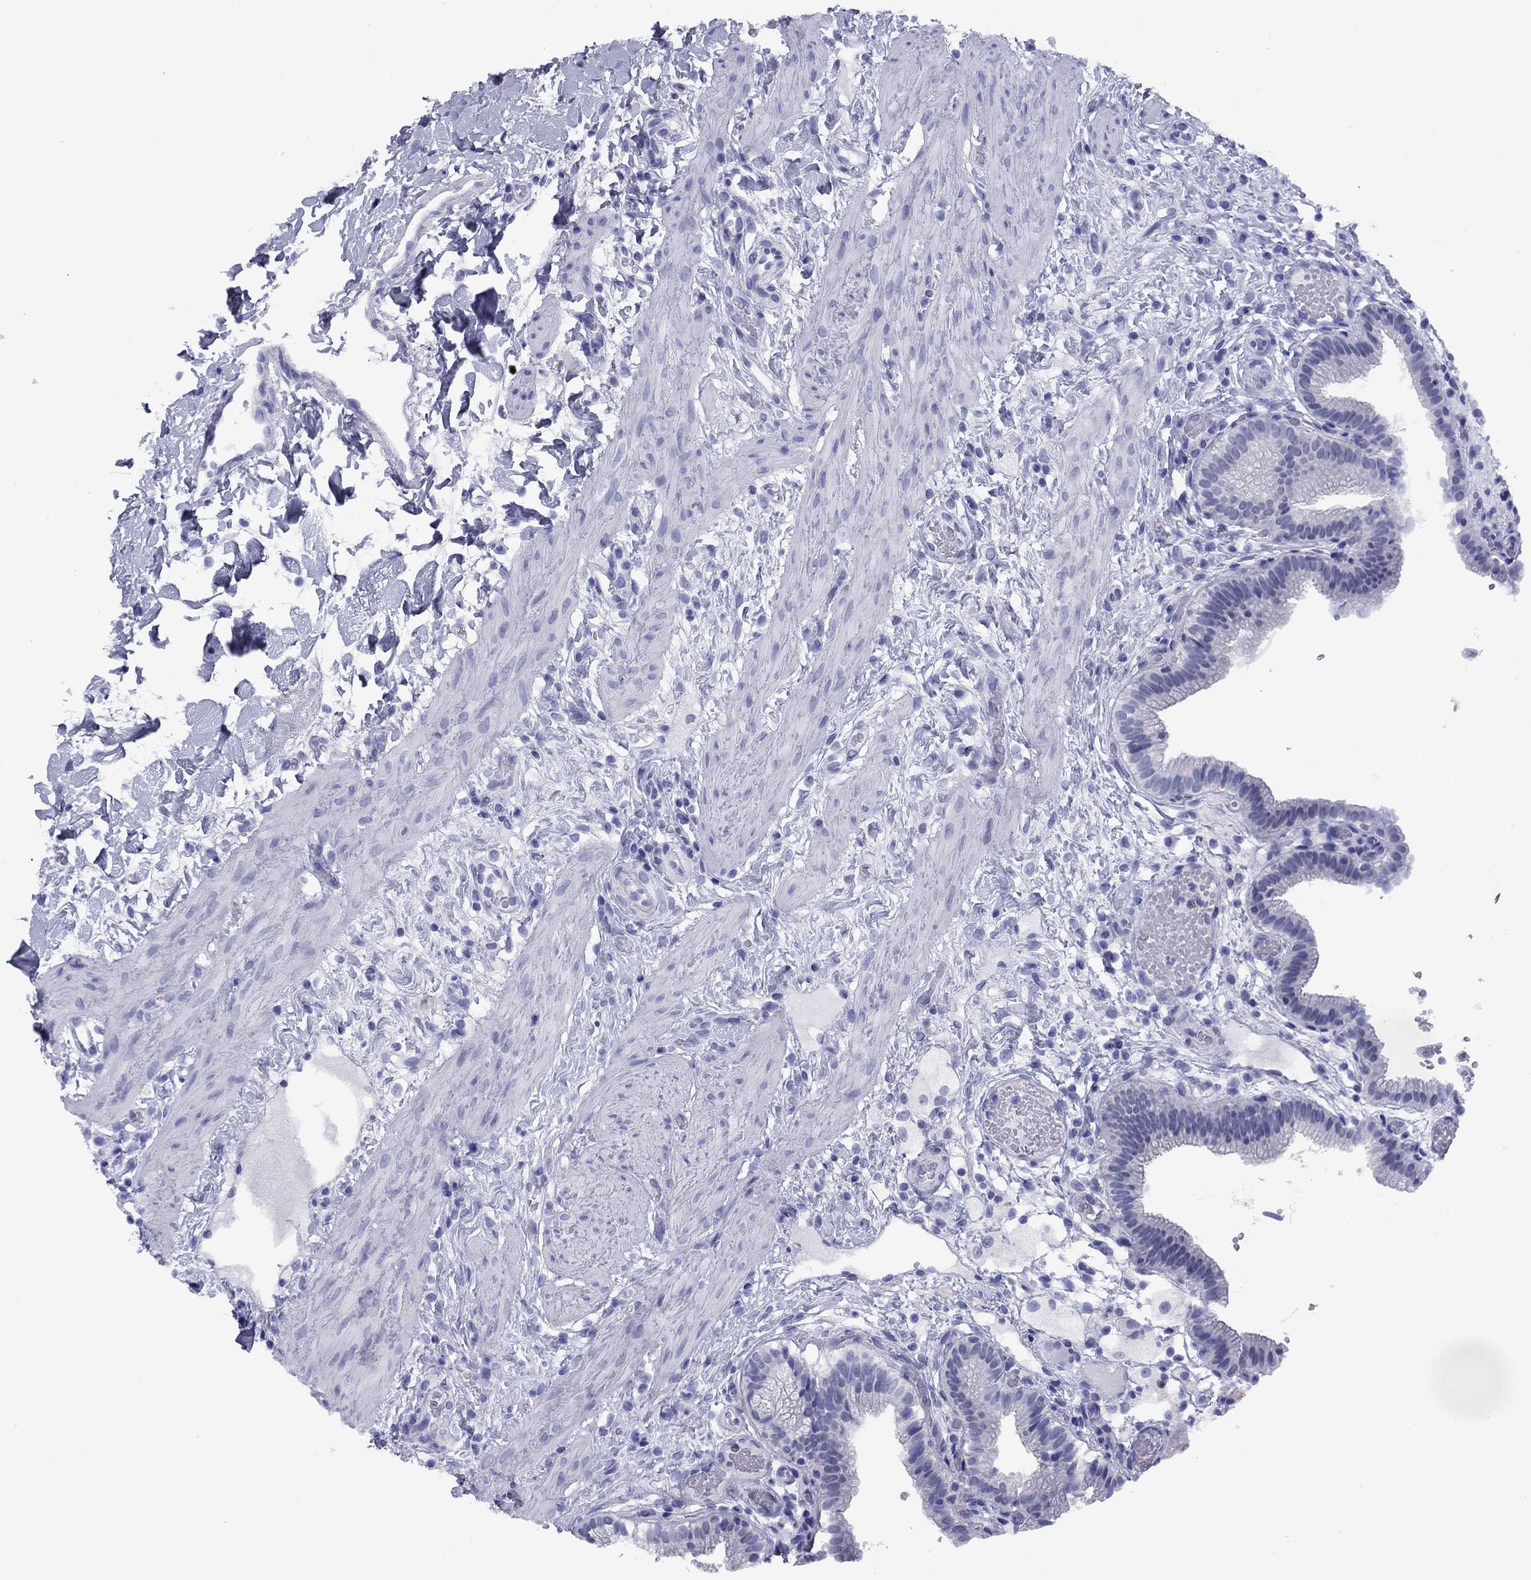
{"staining": {"intensity": "negative", "quantity": "none", "location": "none"}, "tissue": "gallbladder", "cell_type": "Glandular cells", "image_type": "normal", "snomed": [{"axis": "morphology", "description": "Normal tissue, NOS"}, {"axis": "topography", "description": "Gallbladder"}], "caption": "Immunohistochemical staining of unremarkable gallbladder displays no significant staining in glandular cells. (DAB immunohistochemistry (IHC), high magnification).", "gene": "TCFL5", "patient": {"sex": "female", "age": 24}}